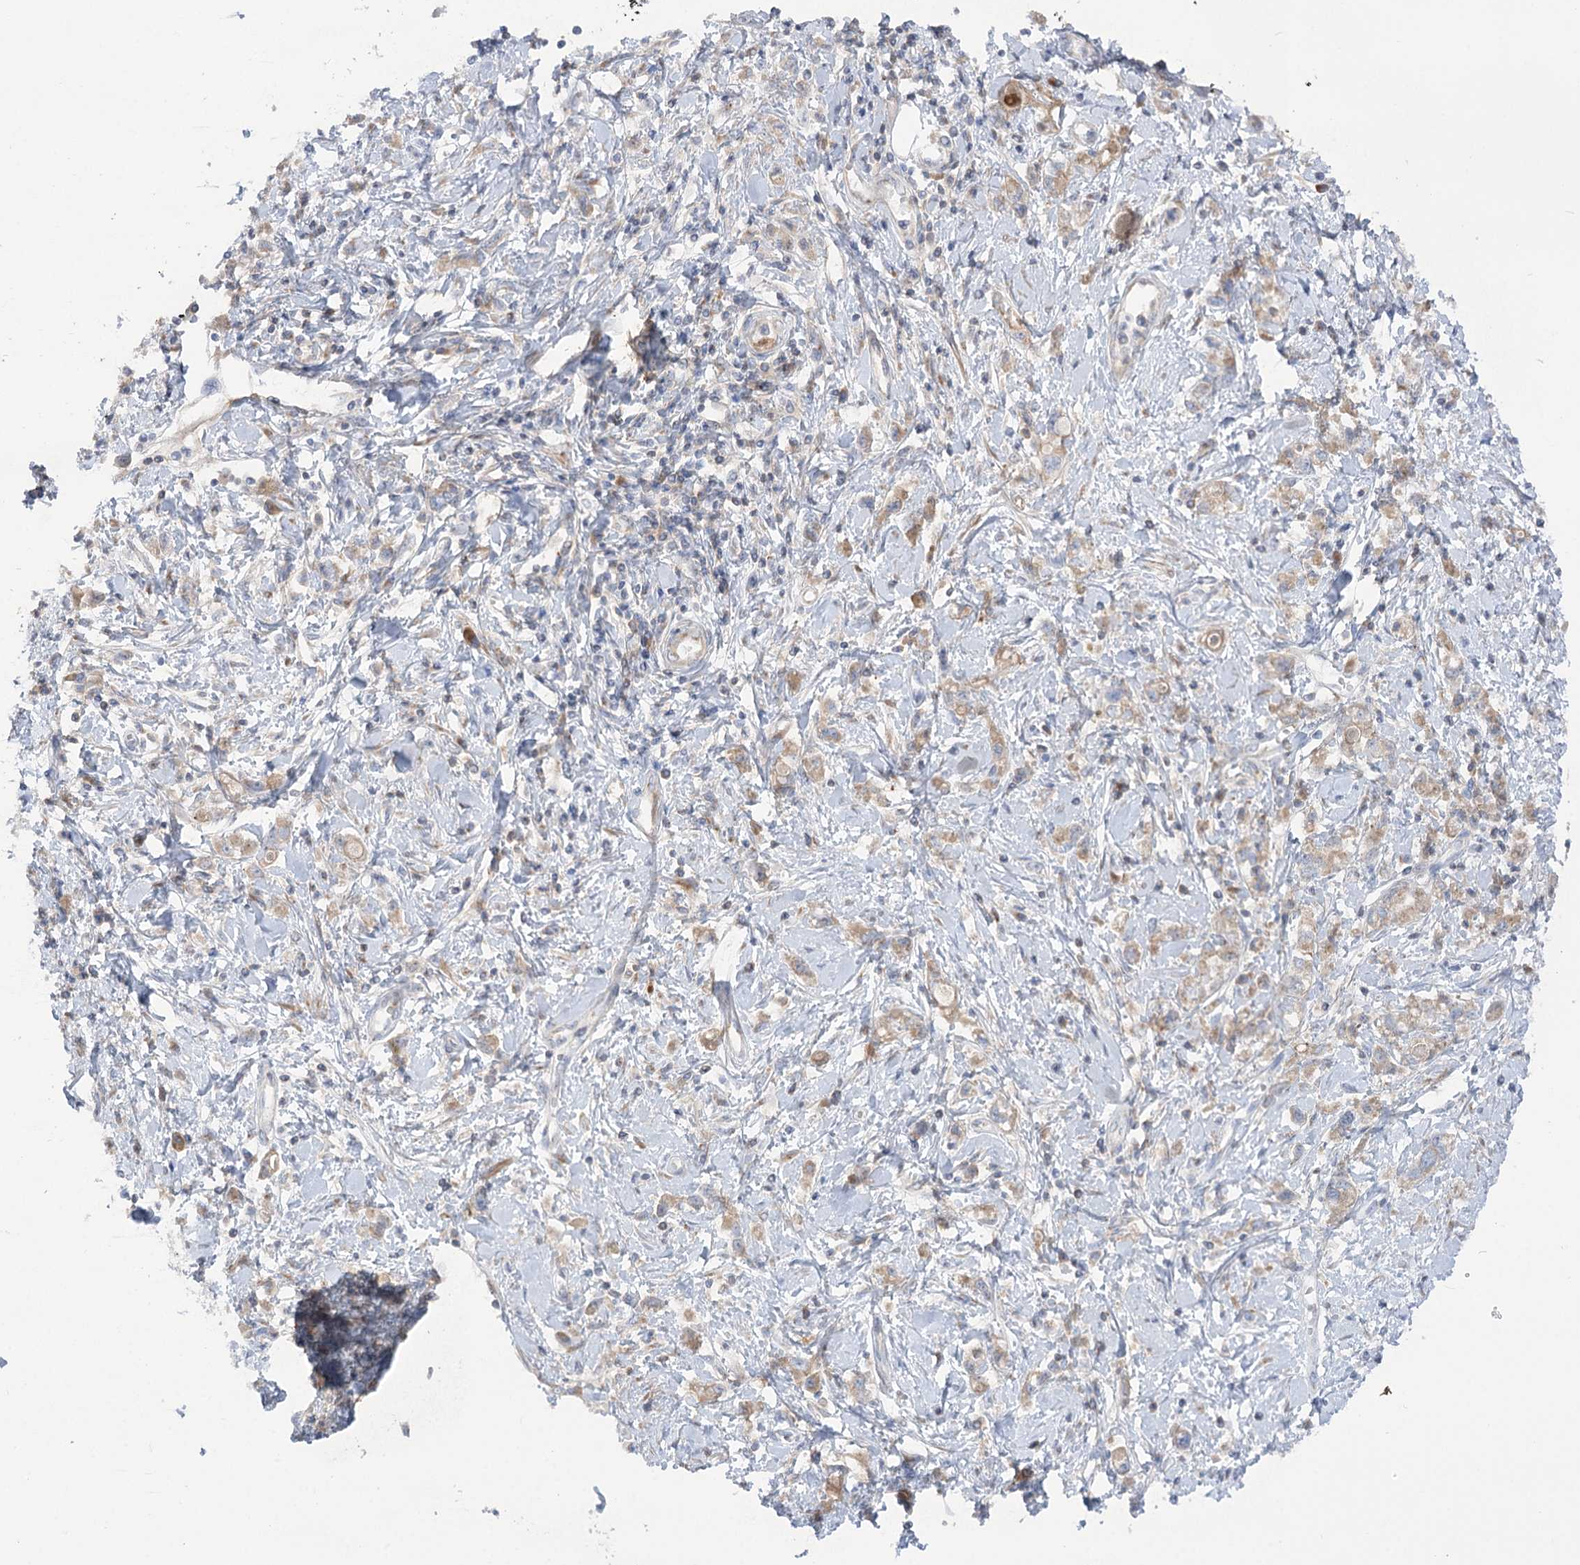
{"staining": {"intensity": "weak", "quantity": "25%-75%", "location": "cytoplasmic/membranous"}, "tissue": "stomach cancer", "cell_type": "Tumor cells", "image_type": "cancer", "snomed": [{"axis": "morphology", "description": "Adenocarcinoma, NOS"}, {"axis": "topography", "description": "Stomach"}], "caption": "An image showing weak cytoplasmic/membranous staining in about 25%-75% of tumor cells in stomach cancer (adenocarcinoma), as visualized by brown immunohistochemical staining.", "gene": "GBF1", "patient": {"sex": "female", "age": 76}}